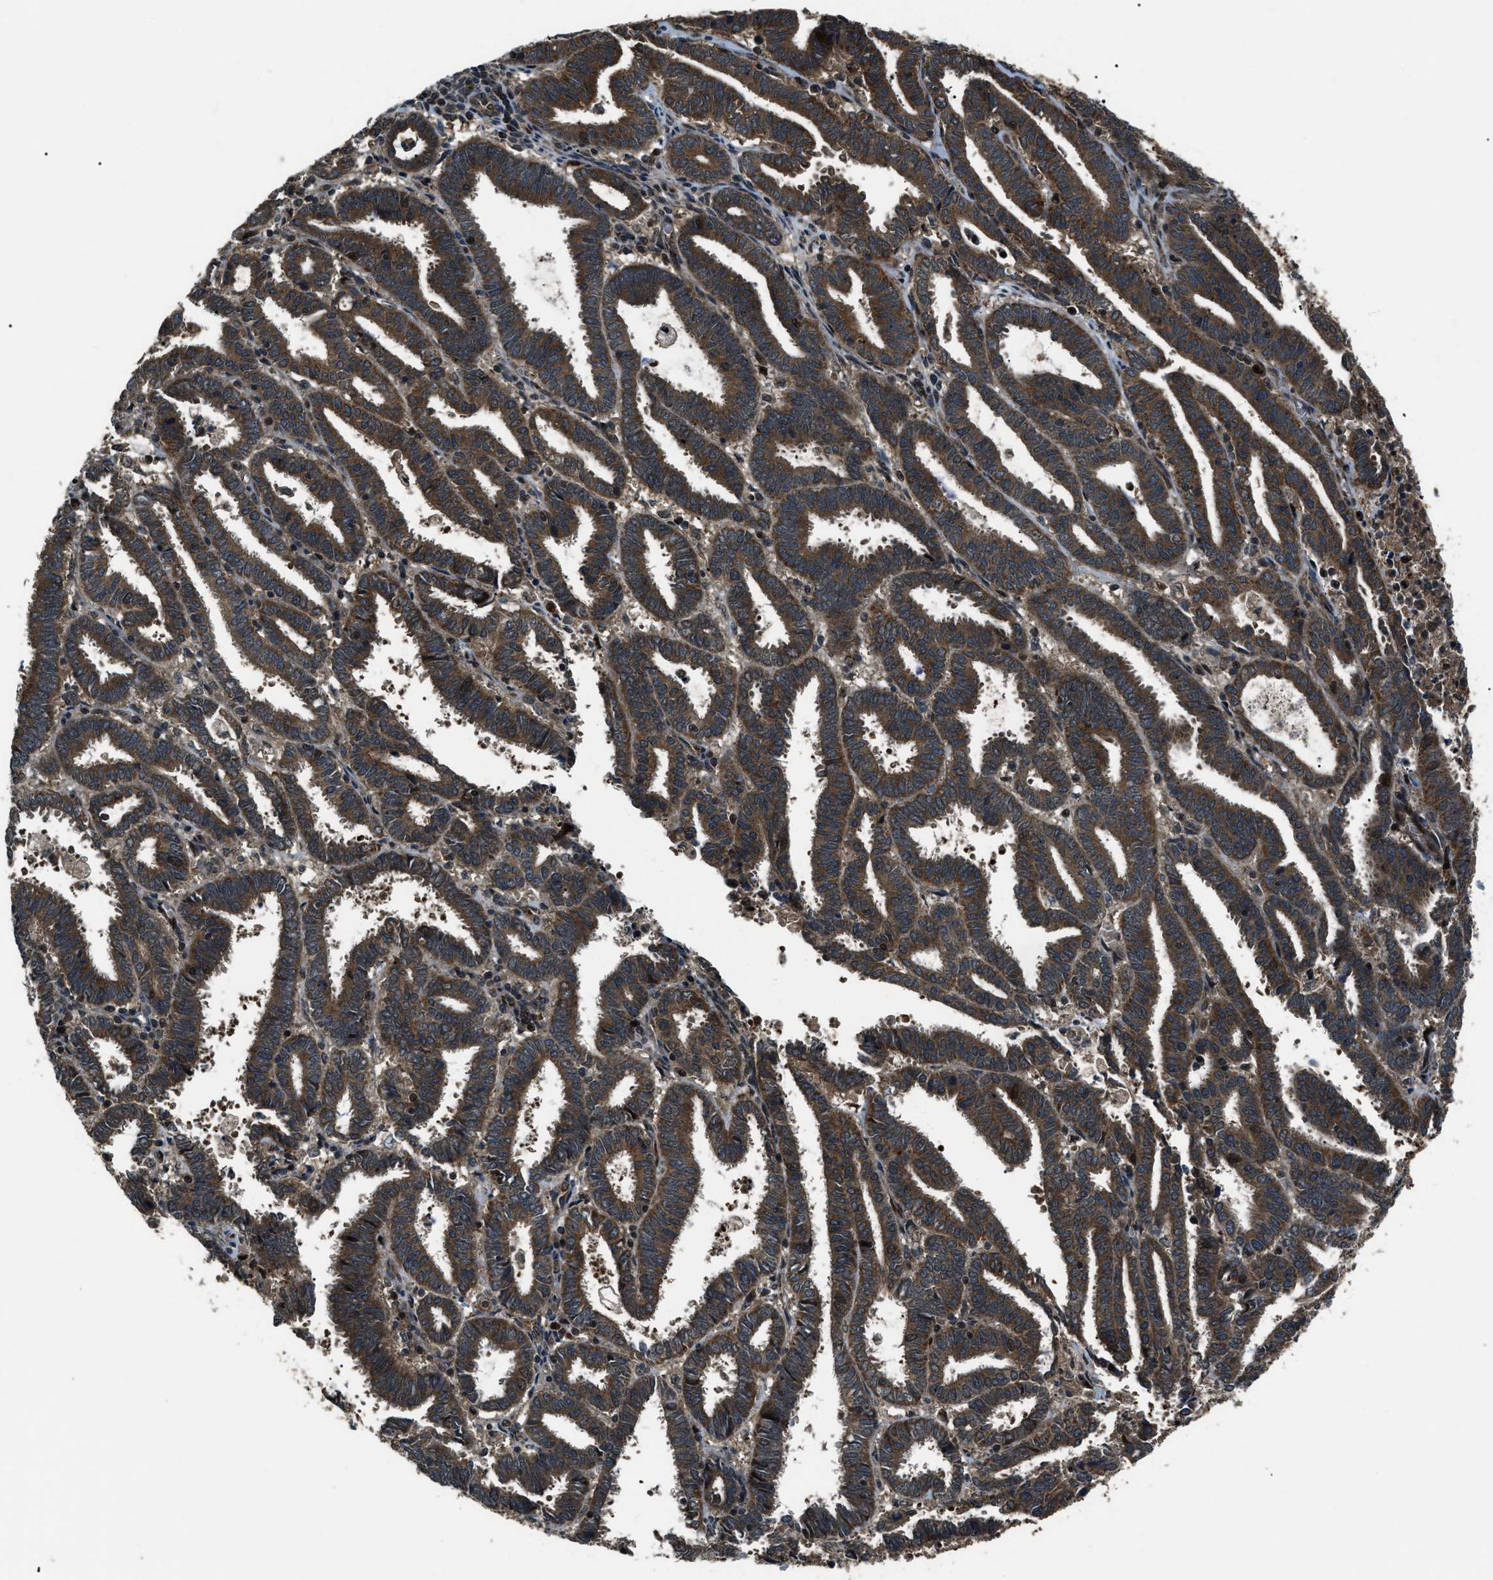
{"staining": {"intensity": "strong", "quantity": ">75%", "location": "cytoplasmic/membranous"}, "tissue": "endometrial cancer", "cell_type": "Tumor cells", "image_type": "cancer", "snomed": [{"axis": "morphology", "description": "Adenocarcinoma, NOS"}, {"axis": "topography", "description": "Uterus"}], "caption": "This histopathology image exhibits IHC staining of endometrial cancer, with high strong cytoplasmic/membranous staining in approximately >75% of tumor cells.", "gene": "IRAK4", "patient": {"sex": "female", "age": 83}}